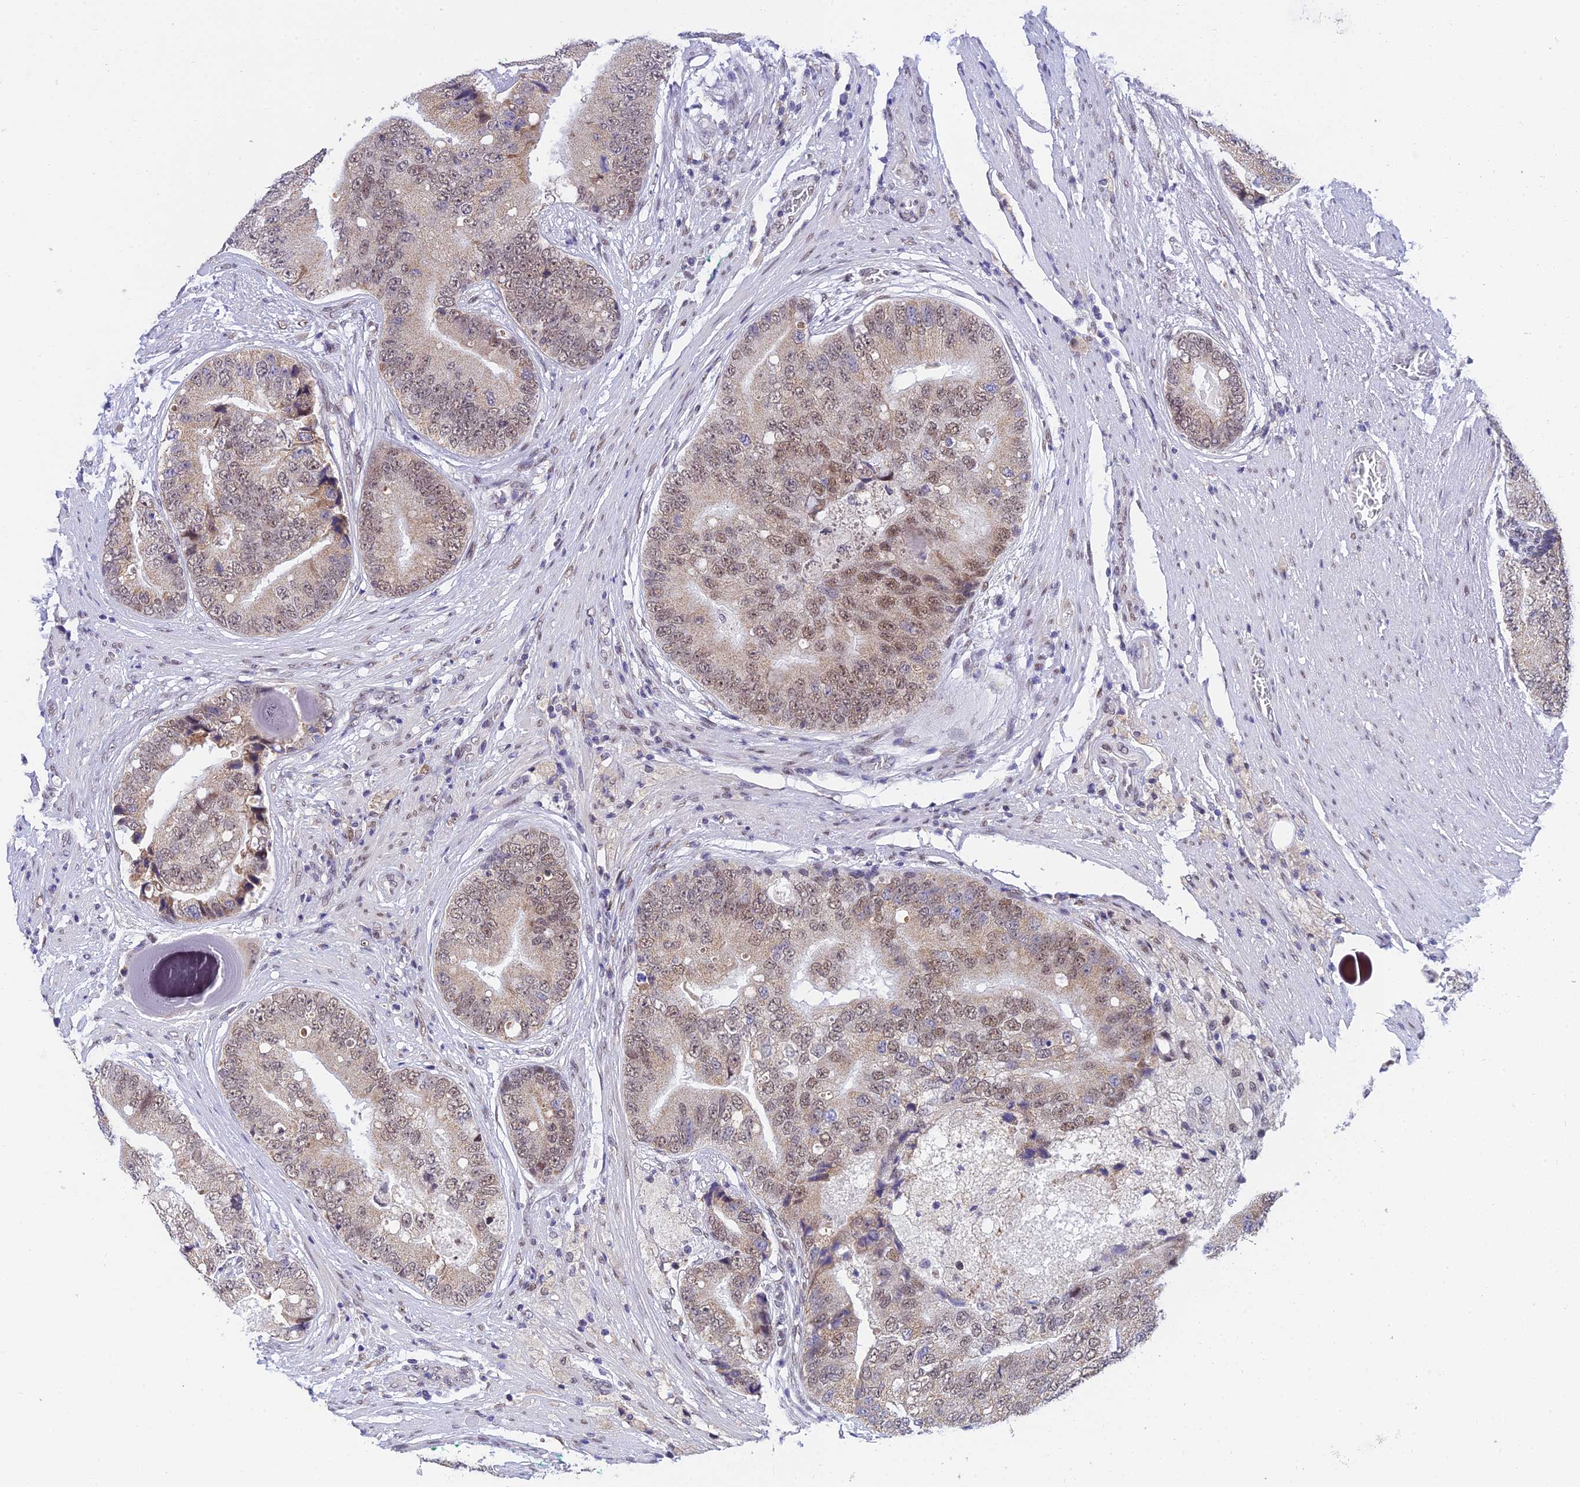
{"staining": {"intensity": "moderate", "quantity": "25%-75%", "location": "cytoplasmic/membranous,nuclear"}, "tissue": "prostate cancer", "cell_type": "Tumor cells", "image_type": "cancer", "snomed": [{"axis": "morphology", "description": "Adenocarcinoma, High grade"}, {"axis": "topography", "description": "Prostate"}], "caption": "Immunohistochemistry (IHC) histopathology image of neoplastic tissue: high-grade adenocarcinoma (prostate) stained using IHC reveals medium levels of moderate protein expression localized specifically in the cytoplasmic/membranous and nuclear of tumor cells, appearing as a cytoplasmic/membranous and nuclear brown color.", "gene": "C2orf49", "patient": {"sex": "male", "age": 70}}